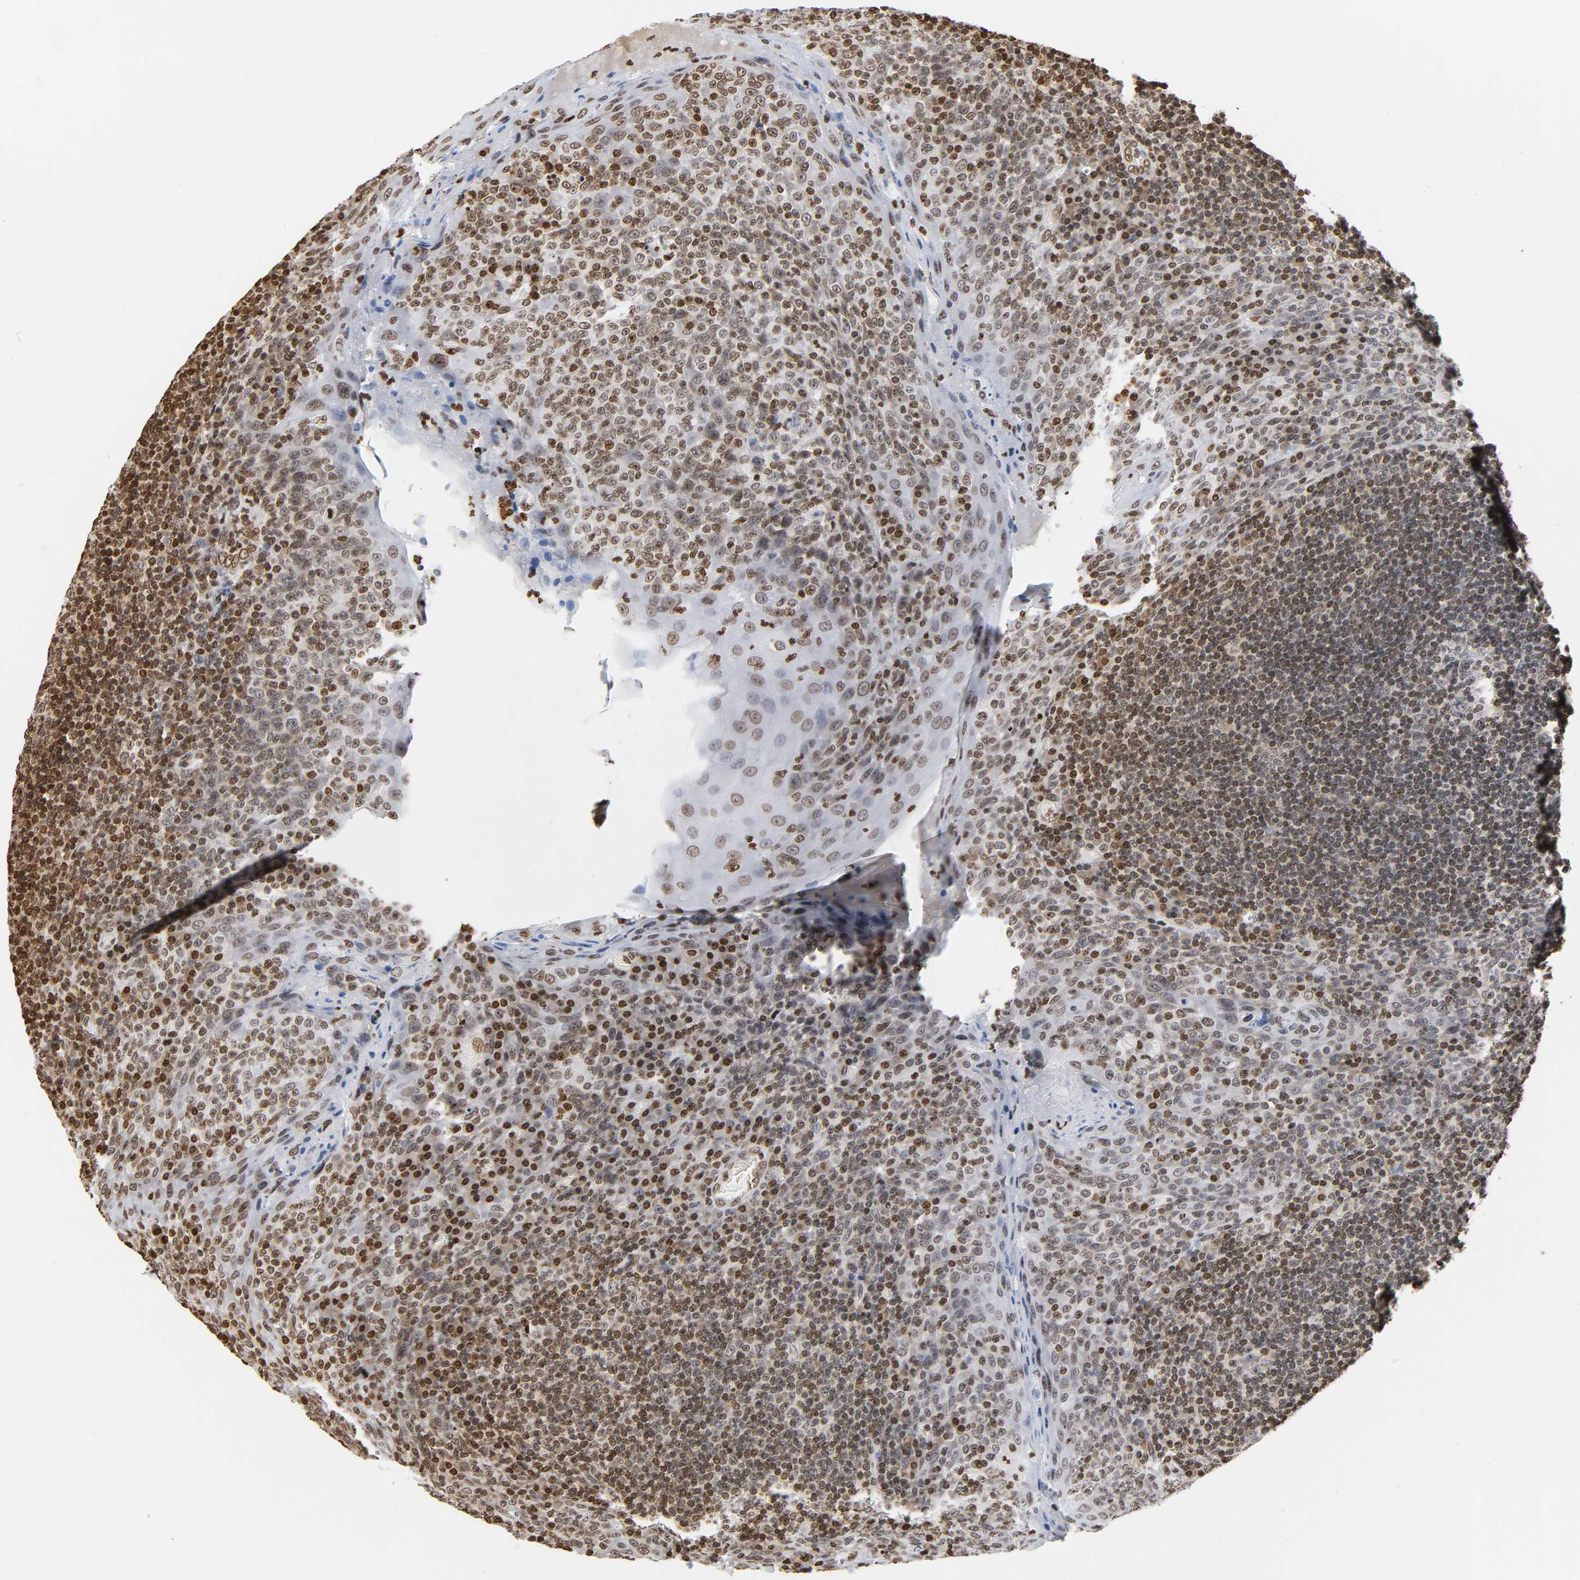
{"staining": {"intensity": "moderate", "quantity": ">75%", "location": "nuclear"}, "tissue": "tonsil", "cell_type": "Germinal center cells", "image_type": "normal", "snomed": [{"axis": "morphology", "description": "Normal tissue, NOS"}, {"axis": "topography", "description": "Tonsil"}], "caption": "Moderate nuclear expression for a protein is seen in about >75% of germinal center cells of normal tonsil using IHC.", "gene": "HOXA6", "patient": {"sex": "male", "age": 17}}